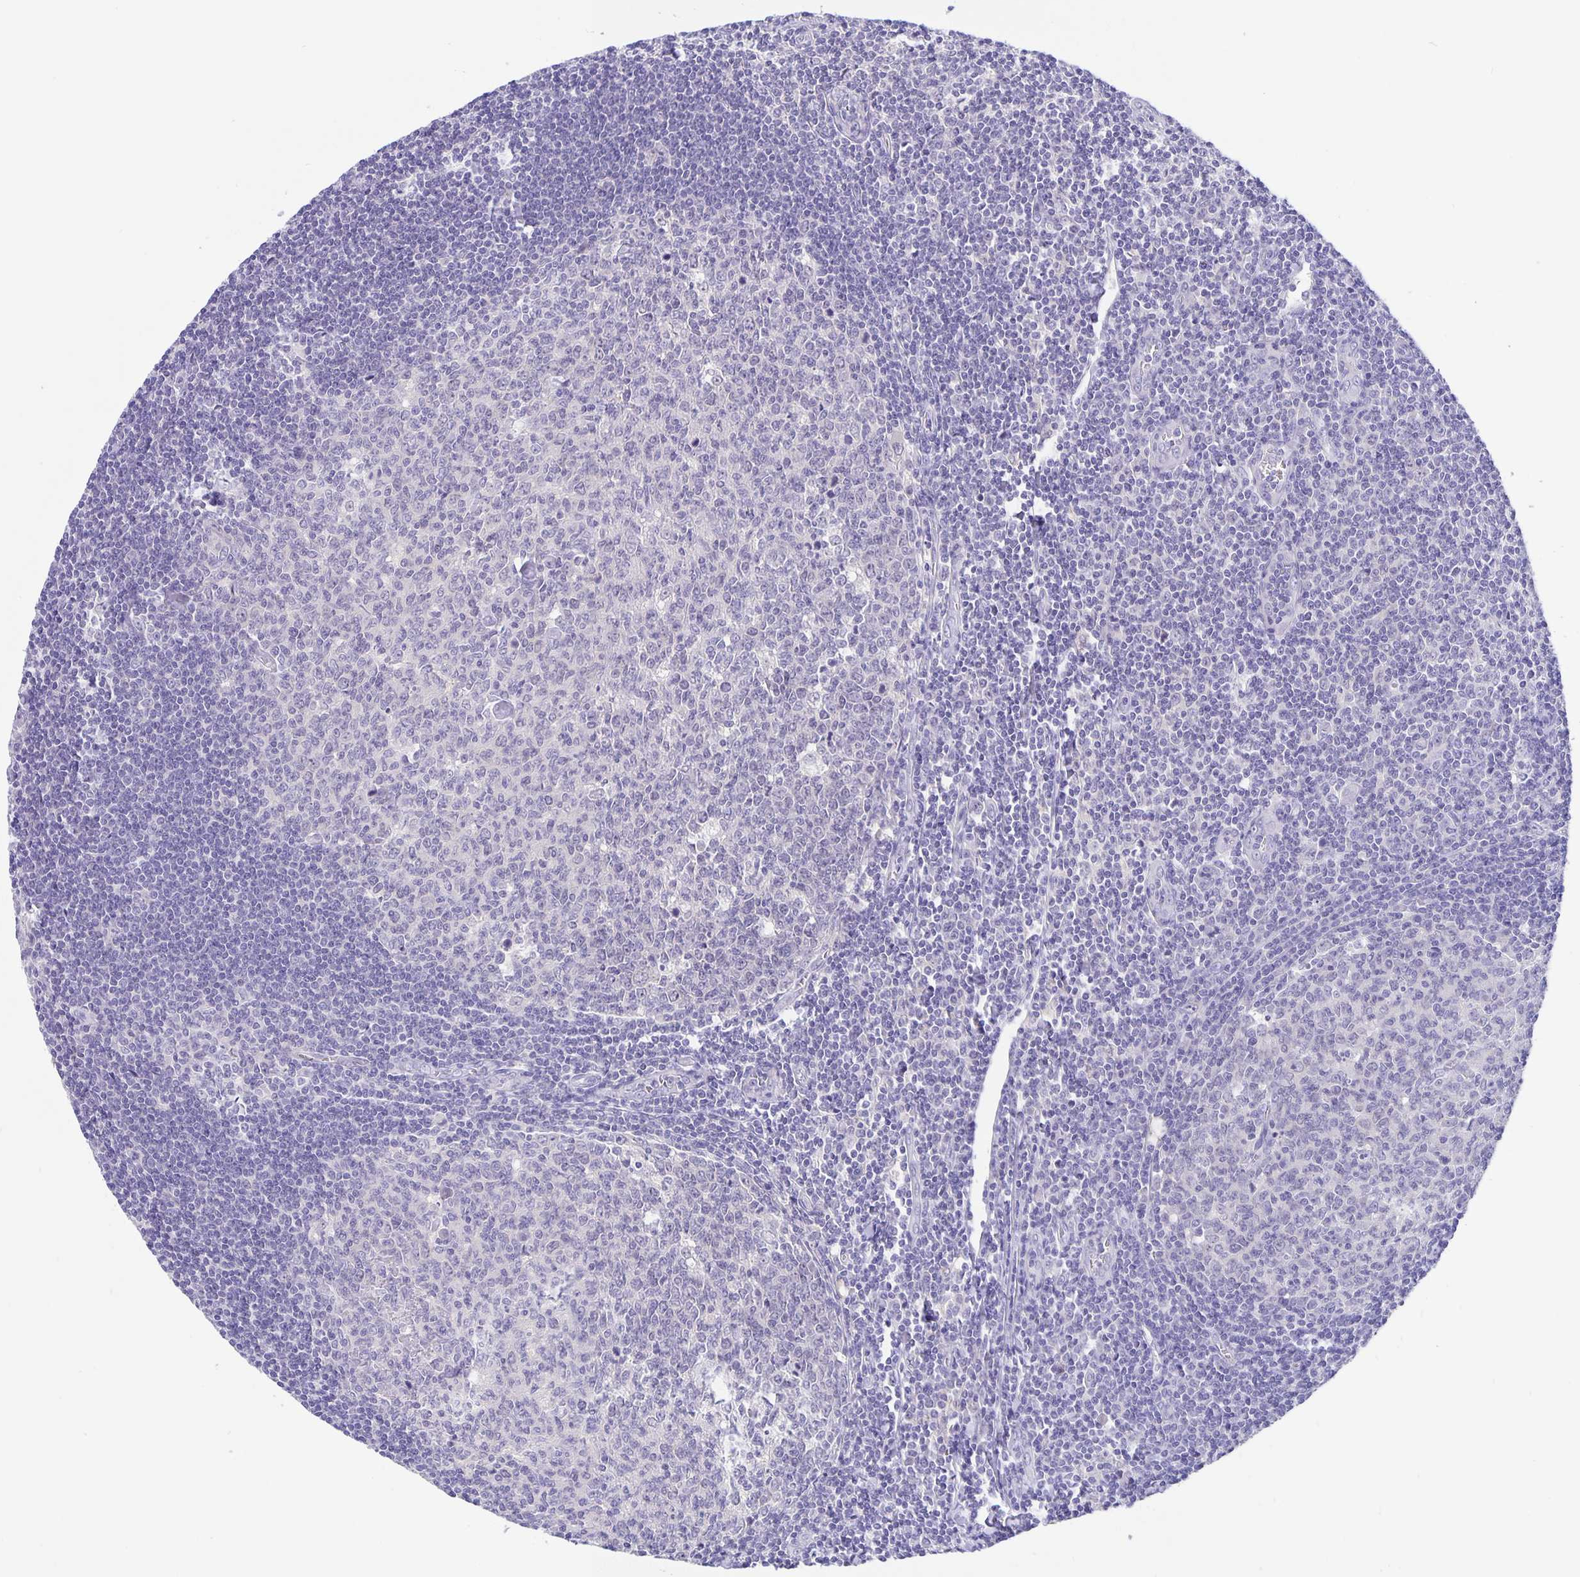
{"staining": {"intensity": "negative", "quantity": "none", "location": "none"}, "tissue": "tonsil", "cell_type": "Germinal center cells", "image_type": "normal", "snomed": [{"axis": "morphology", "description": "Normal tissue, NOS"}, {"axis": "topography", "description": "Tonsil"}], "caption": "The immunohistochemistry histopathology image has no significant expression in germinal center cells of tonsil.", "gene": "ERMN", "patient": {"sex": "male", "age": 27}}